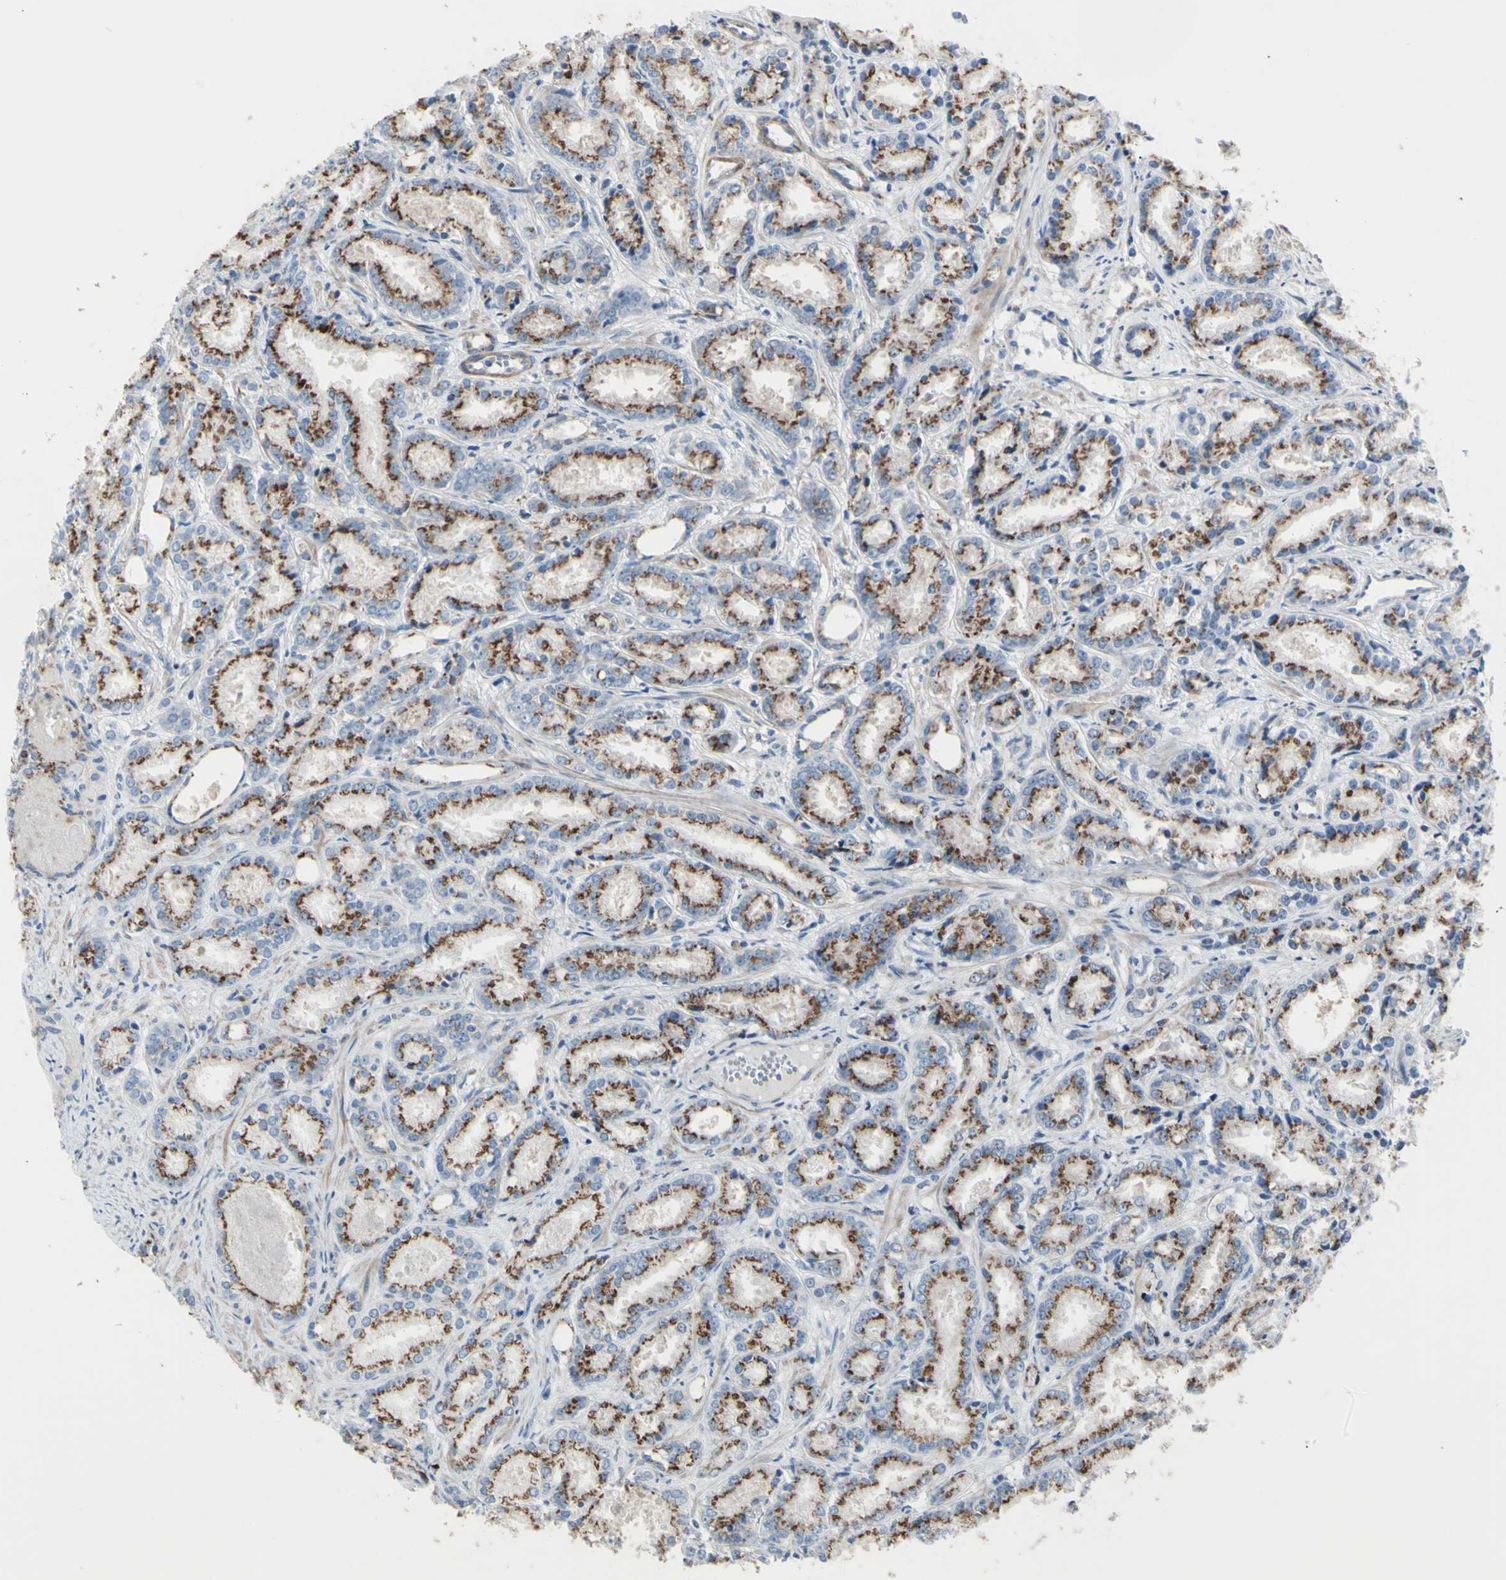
{"staining": {"intensity": "moderate", "quantity": ">75%", "location": "cytoplasmic/membranous"}, "tissue": "prostate cancer", "cell_type": "Tumor cells", "image_type": "cancer", "snomed": [{"axis": "morphology", "description": "Adenocarcinoma, Low grade"}, {"axis": "topography", "description": "Prostate"}], "caption": "The photomicrograph displays staining of prostate low-grade adenocarcinoma, revealing moderate cytoplasmic/membranous protein staining (brown color) within tumor cells.", "gene": "B4GALT3", "patient": {"sex": "male", "age": 72}}